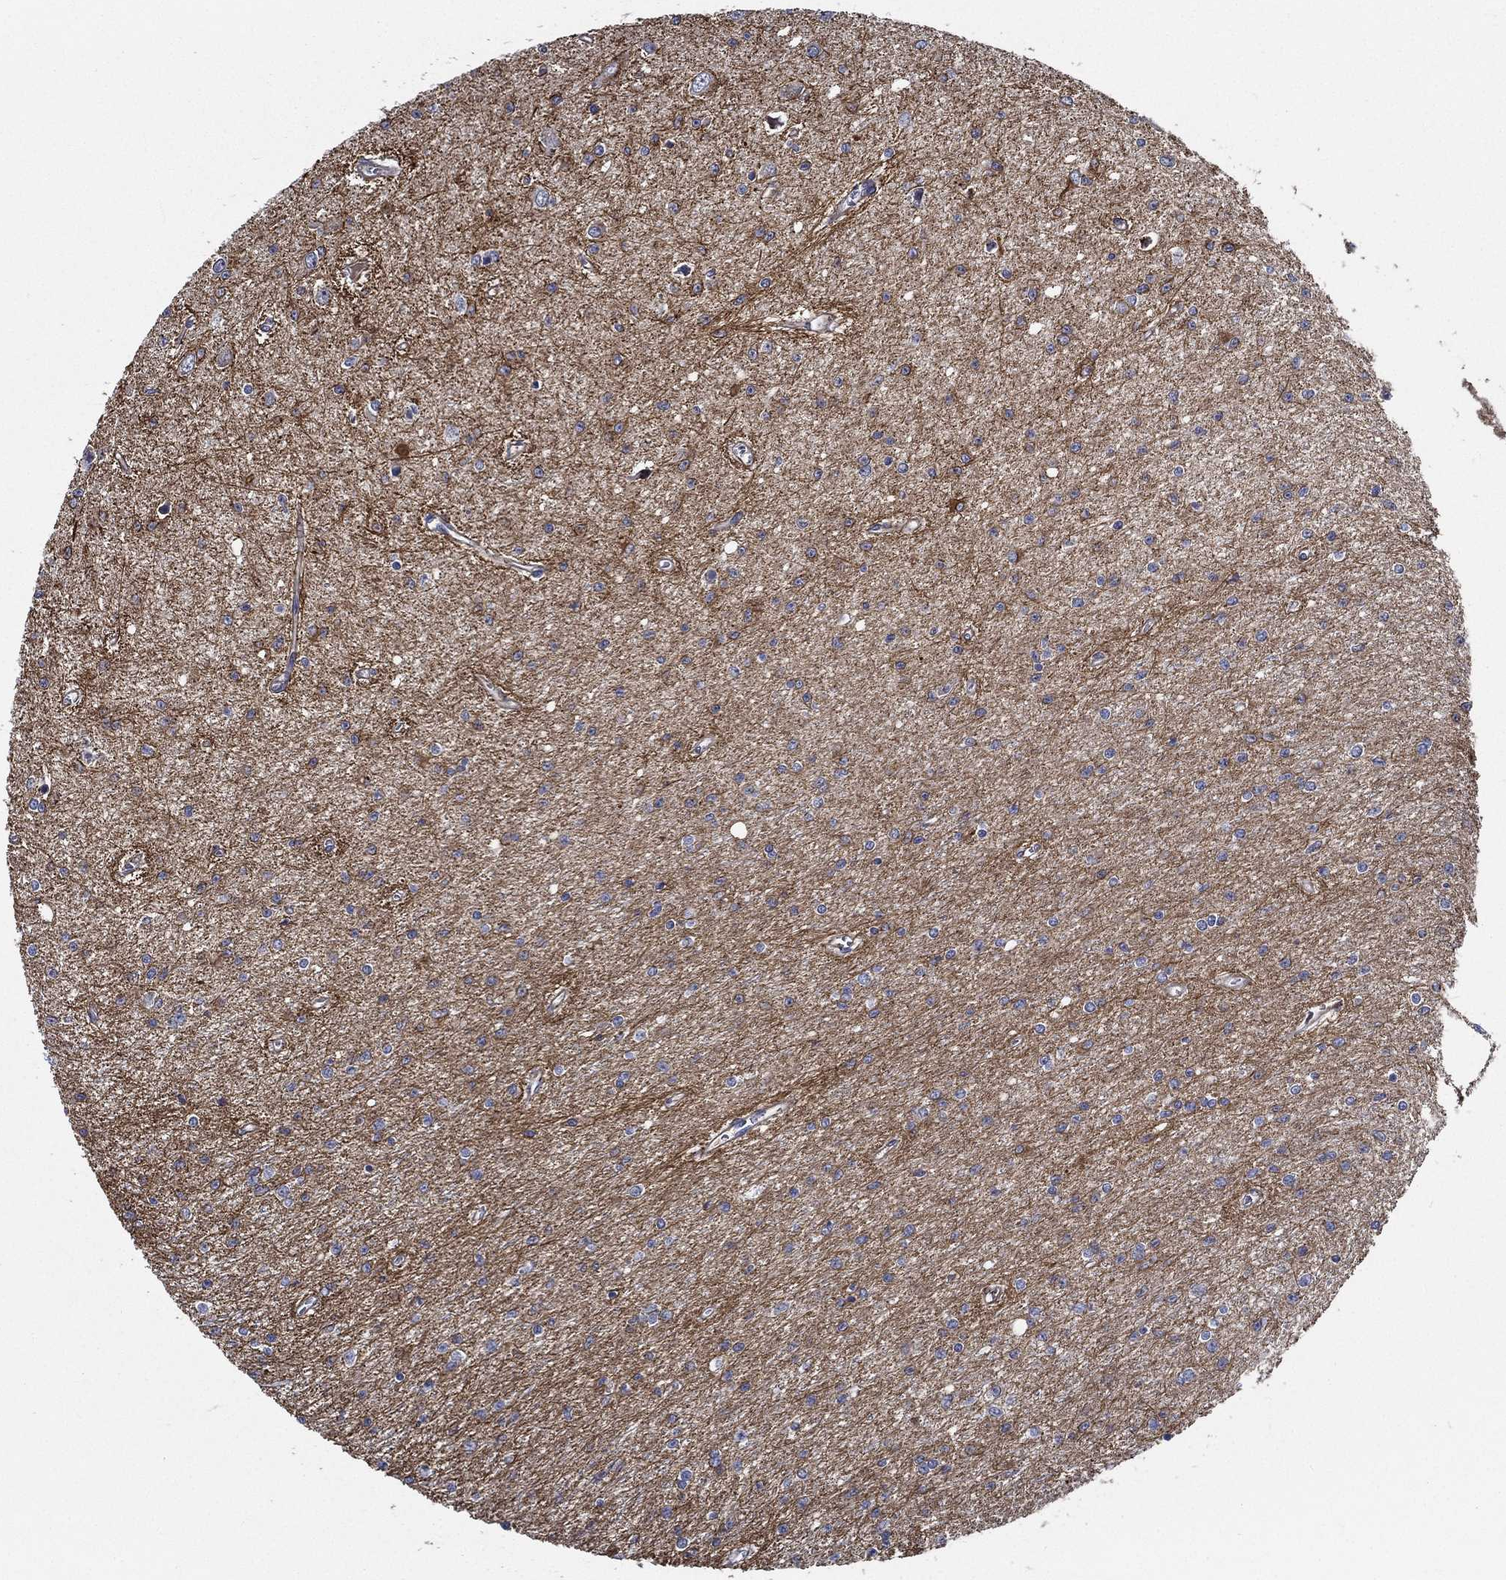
{"staining": {"intensity": "negative", "quantity": "none", "location": "none"}, "tissue": "glioma", "cell_type": "Tumor cells", "image_type": "cancer", "snomed": [{"axis": "morphology", "description": "Glioma, malignant, Low grade"}, {"axis": "topography", "description": "Brain"}], "caption": "Immunohistochemistry of human glioma shows no expression in tumor cells.", "gene": "KIF20B", "patient": {"sex": "female", "age": 45}}